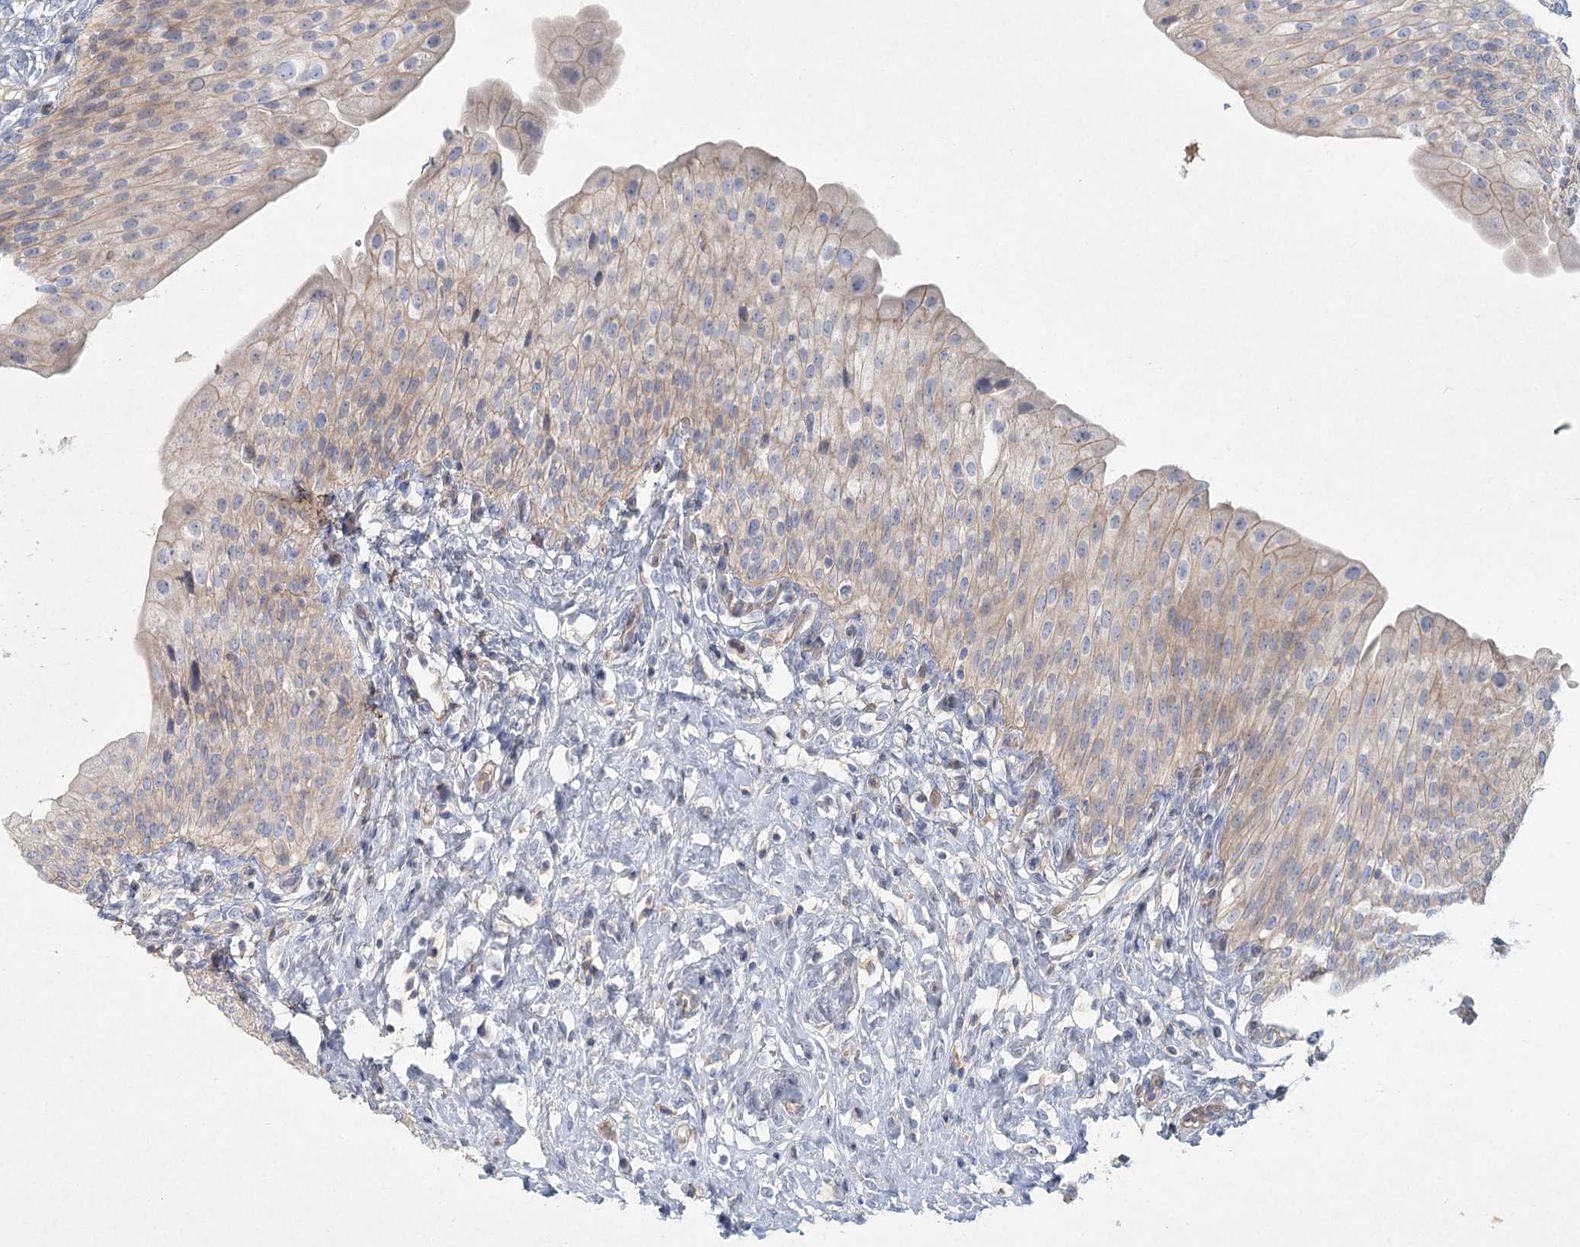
{"staining": {"intensity": "weak", "quantity": "25%-75%", "location": "cytoplasmic/membranous"}, "tissue": "urinary bladder", "cell_type": "Urothelial cells", "image_type": "normal", "snomed": [{"axis": "morphology", "description": "Normal tissue, NOS"}, {"axis": "morphology", "description": "Urothelial carcinoma, High grade"}, {"axis": "topography", "description": "Urinary bladder"}], "caption": "Brown immunohistochemical staining in unremarkable urinary bladder displays weak cytoplasmic/membranous positivity in about 25%-75% of urothelial cells.", "gene": "DNMBP", "patient": {"sex": "male", "age": 46}}